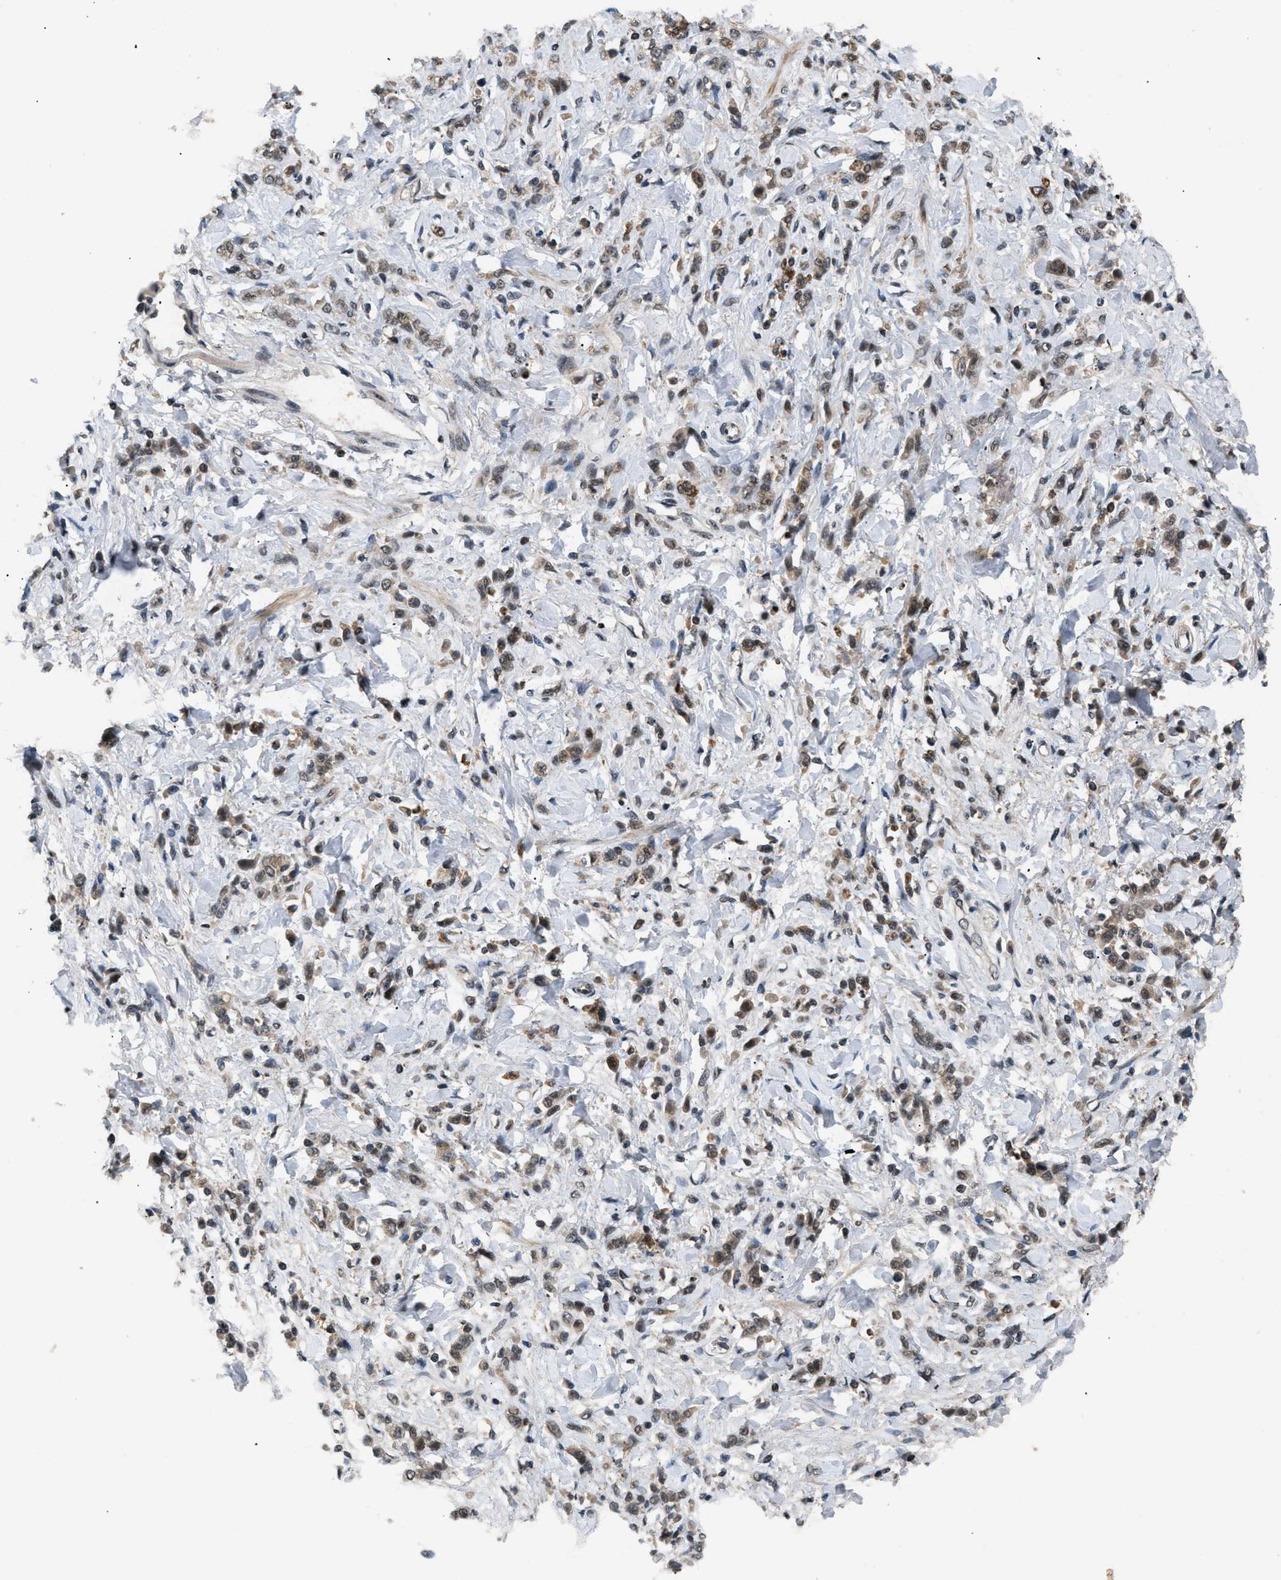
{"staining": {"intensity": "moderate", "quantity": ">75%", "location": "nuclear"}, "tissue": "stomach cancer", "cell_type": "Tumor cells", "image_type": "cancer", "snomed": [{"axis": "morphology", "description": "Normal tissue, NOS"}, {"axis": "morphology", "description": "Adenocarcinoma, NOS"}, {"axis": "topography", "description": "Stomach"}], "caption": "Stomach cancer was stained to show a protein in brown. There is medium levels of moderate nuclear staining in approximately >75% of tumor cells. Nuclei are stained in blue.", "gene": "RBM5", "patient": {"sex": "male", "age": 82}}